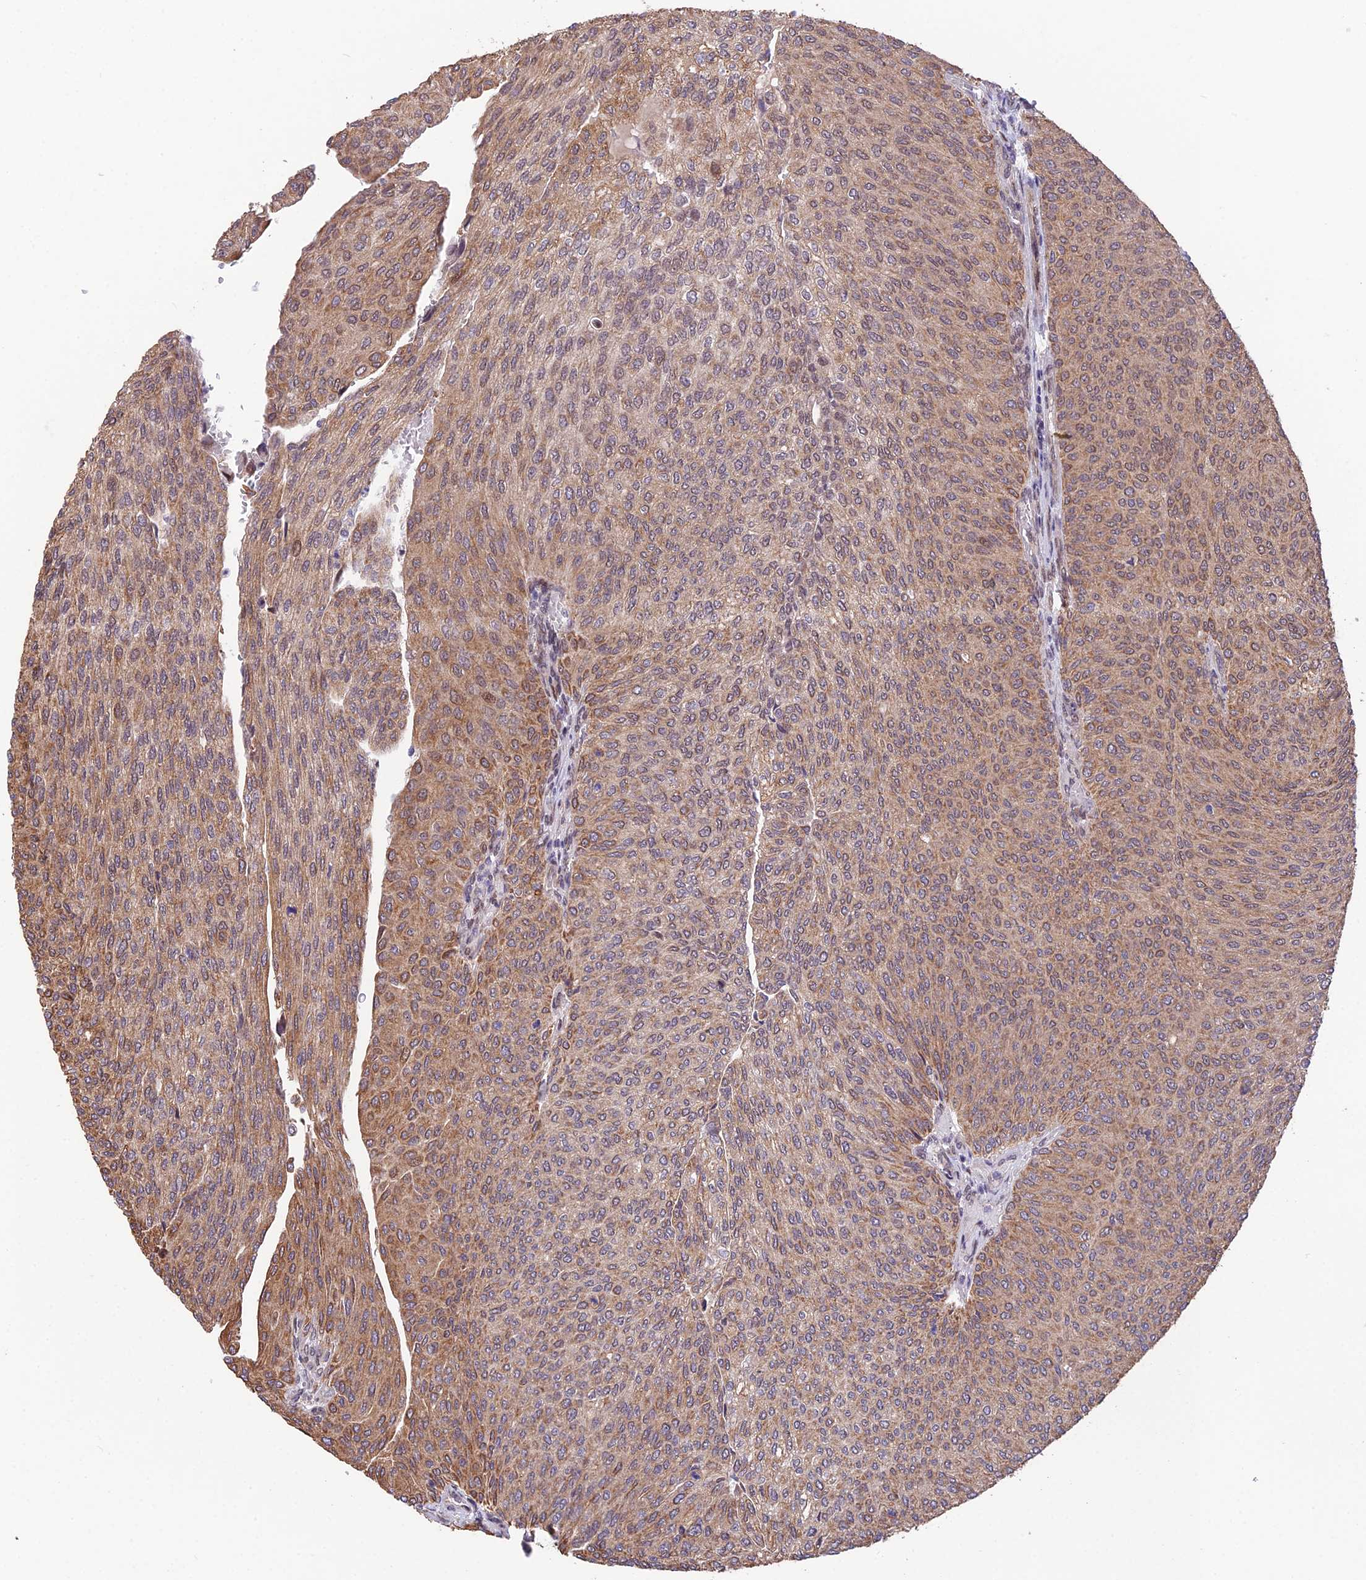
{"staining": {"intensity": "moderate", "quantity": ">75%", "location": "cytoplasmic/membranous"}, "tissue": "urothelial cancer", "cell_type": "Tumor cells", "image_type": "cancer", "snomed": [{"axis": "morphology", "description": "Urothelial carcinoma, High grade"}, {"axis": "topography", "description": "Urinary bladder"}], "caption": "This is an image of IHC staining of urothelial cancer, which shows moderate positivity in the cytoplasmic/membranous of tumor cells.", "gene": "CYP2R1", "patient": {"sex": "female", "age": 79}}